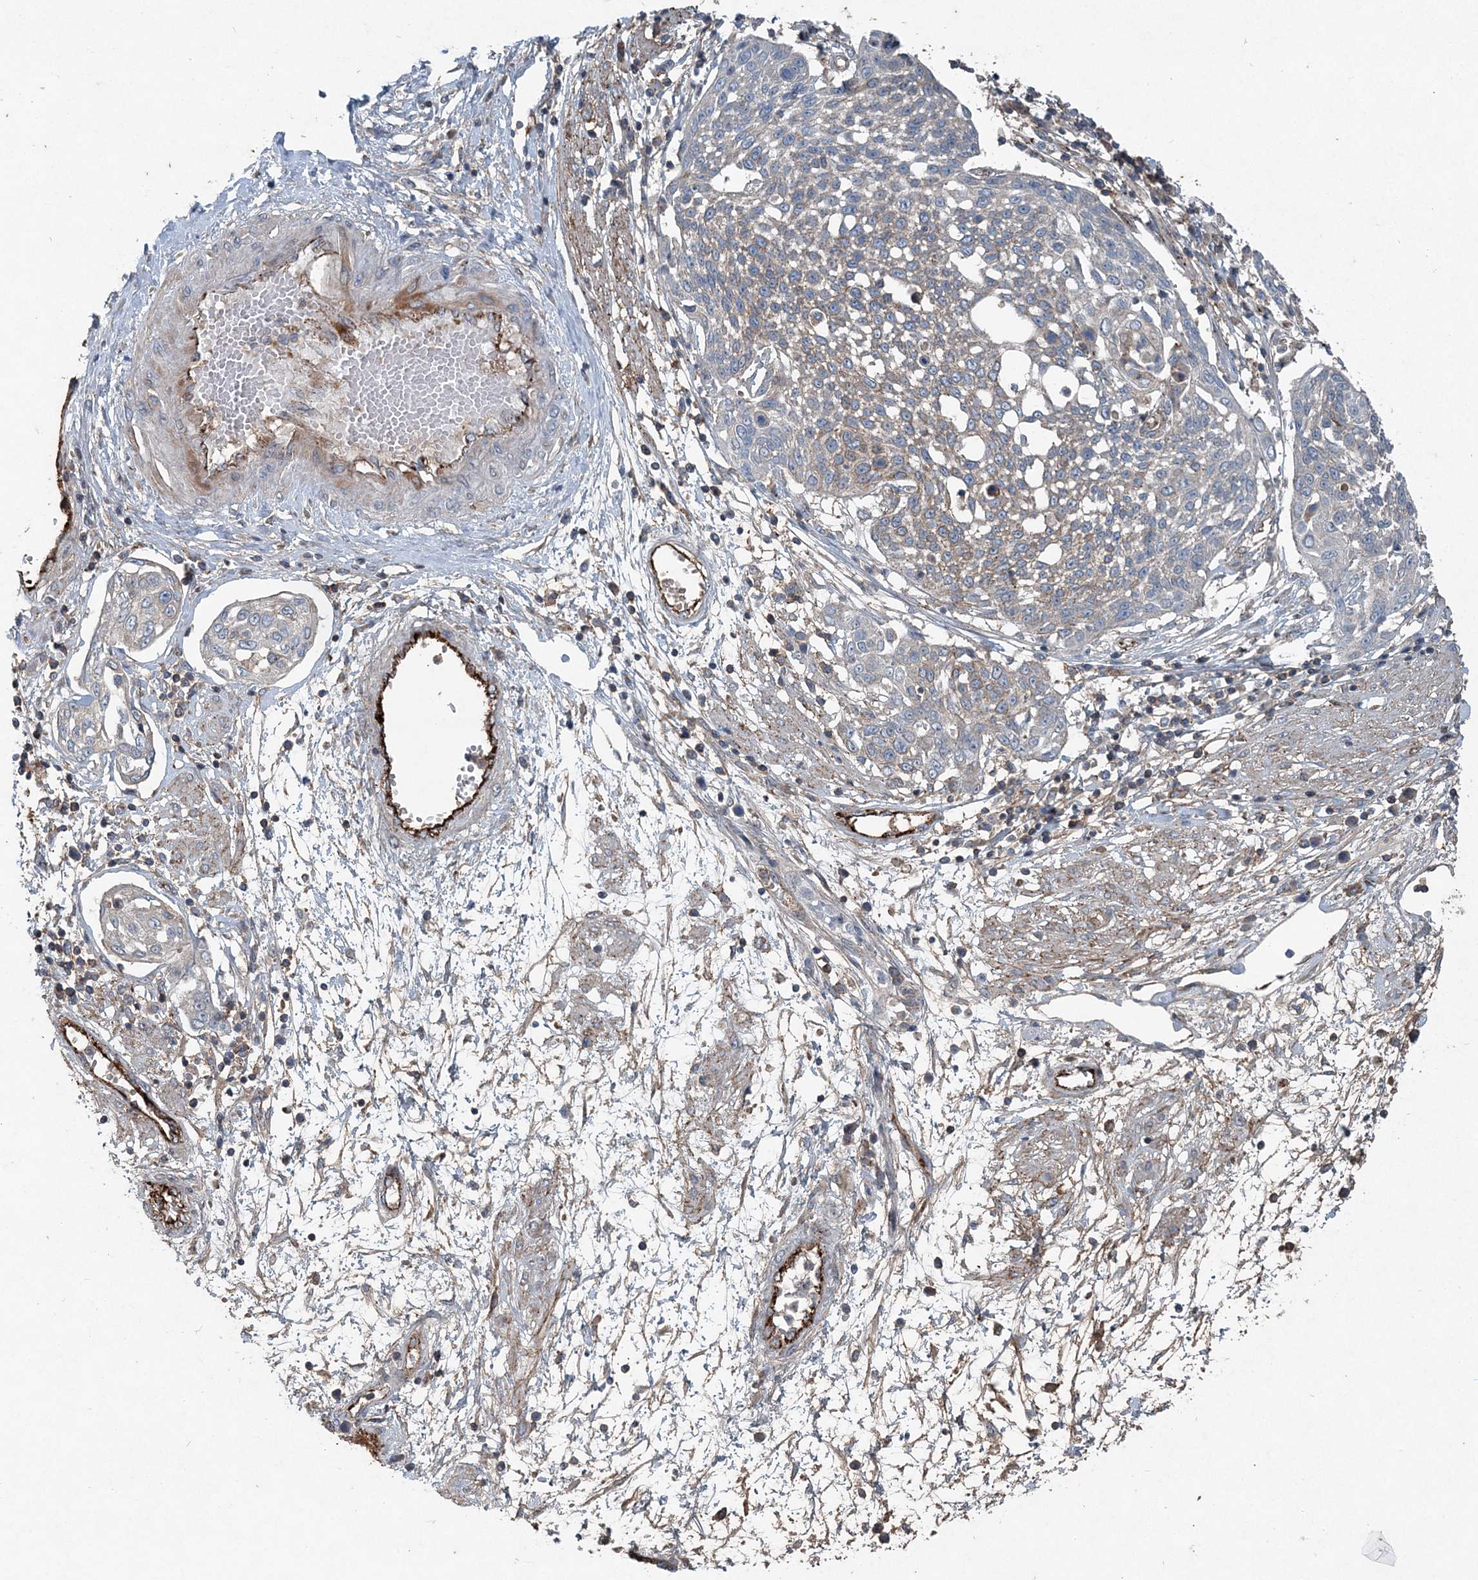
{"staining": {"intensity": "negative", "quantity": "none", "location": "none"}, "tissue": "cervical cancer", "cell_type": "Tumor cells", "image_type": "cancer", "snomed": [{"axis": "morphology", "description": "Squamous cell carcinoma, NOS"}, {"axis": "topography", "description": "Cervix"}], "caption": "Immunohistochemistry (IHC) of squamous cell carcinoma (cervical) demonstrates no staining in tumor cells.", "gene": "ABHD14B", "patient": {"sex": "female", "age": 34}}